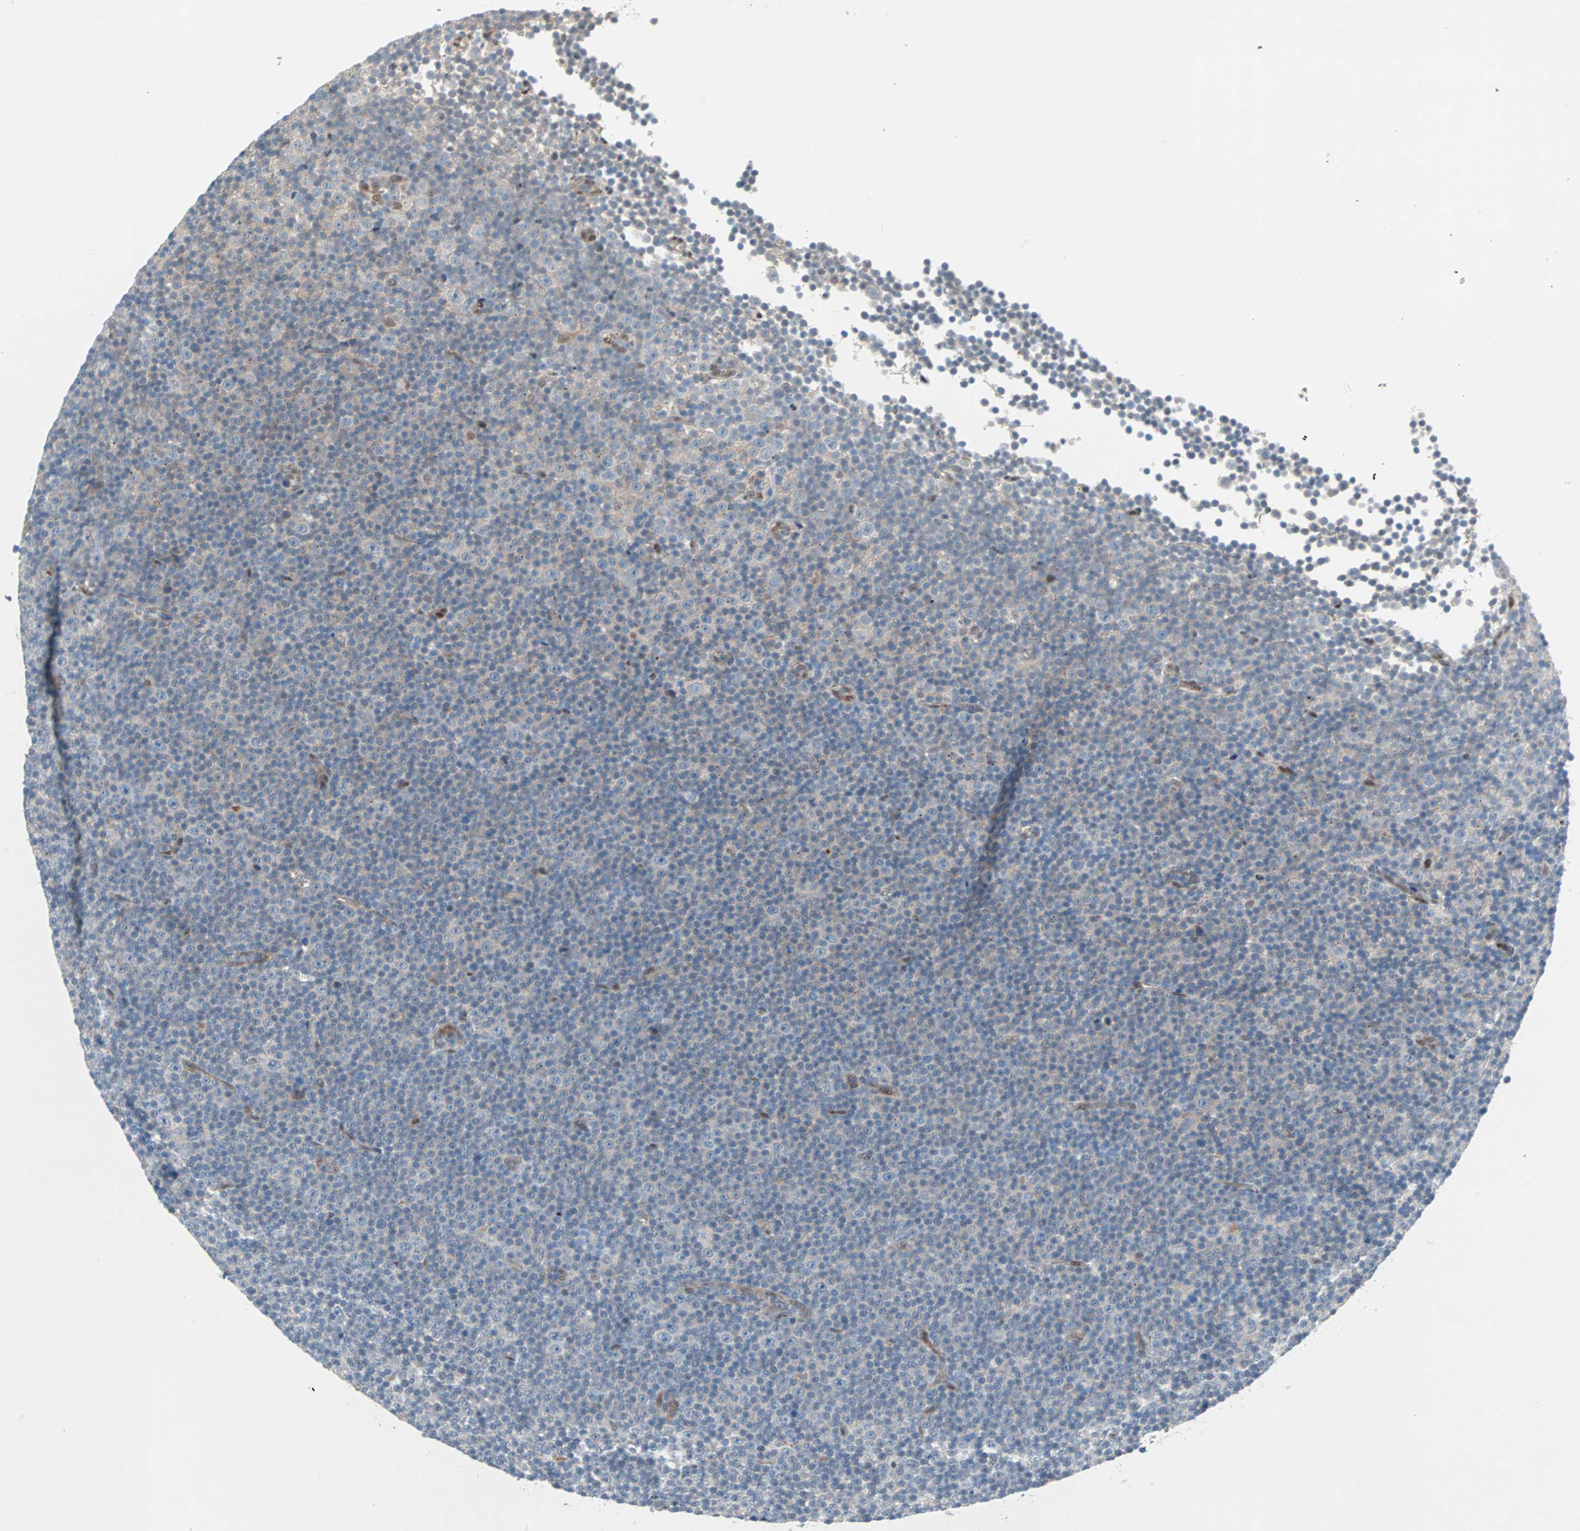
{"staining": {"intensity": "moderate", "quantity": "<25%", "location": "cytoplasmic/membranous"}, "tissue": "lymphoma", "cell_type": "Tumor cells", "image_type": "cancer", "snomed": [{"axis": "morphology", "description": "Malignant lymphoma, non-Hodgkin's type, Low grade"}, {"axis": "topography", "description": "Lymph node"}], "caption": "Protein analysis of malignant lymphoma, non-Hodgkin's type (low-grade) tissue shows moderate cytoplasmic/membranous staining in approximately <25% of tumor cells. (Brightfield microscopy of DAB IHC at high magnification).", "gene": "CAND2", "patient": {"sex": "female", "age": 67}}